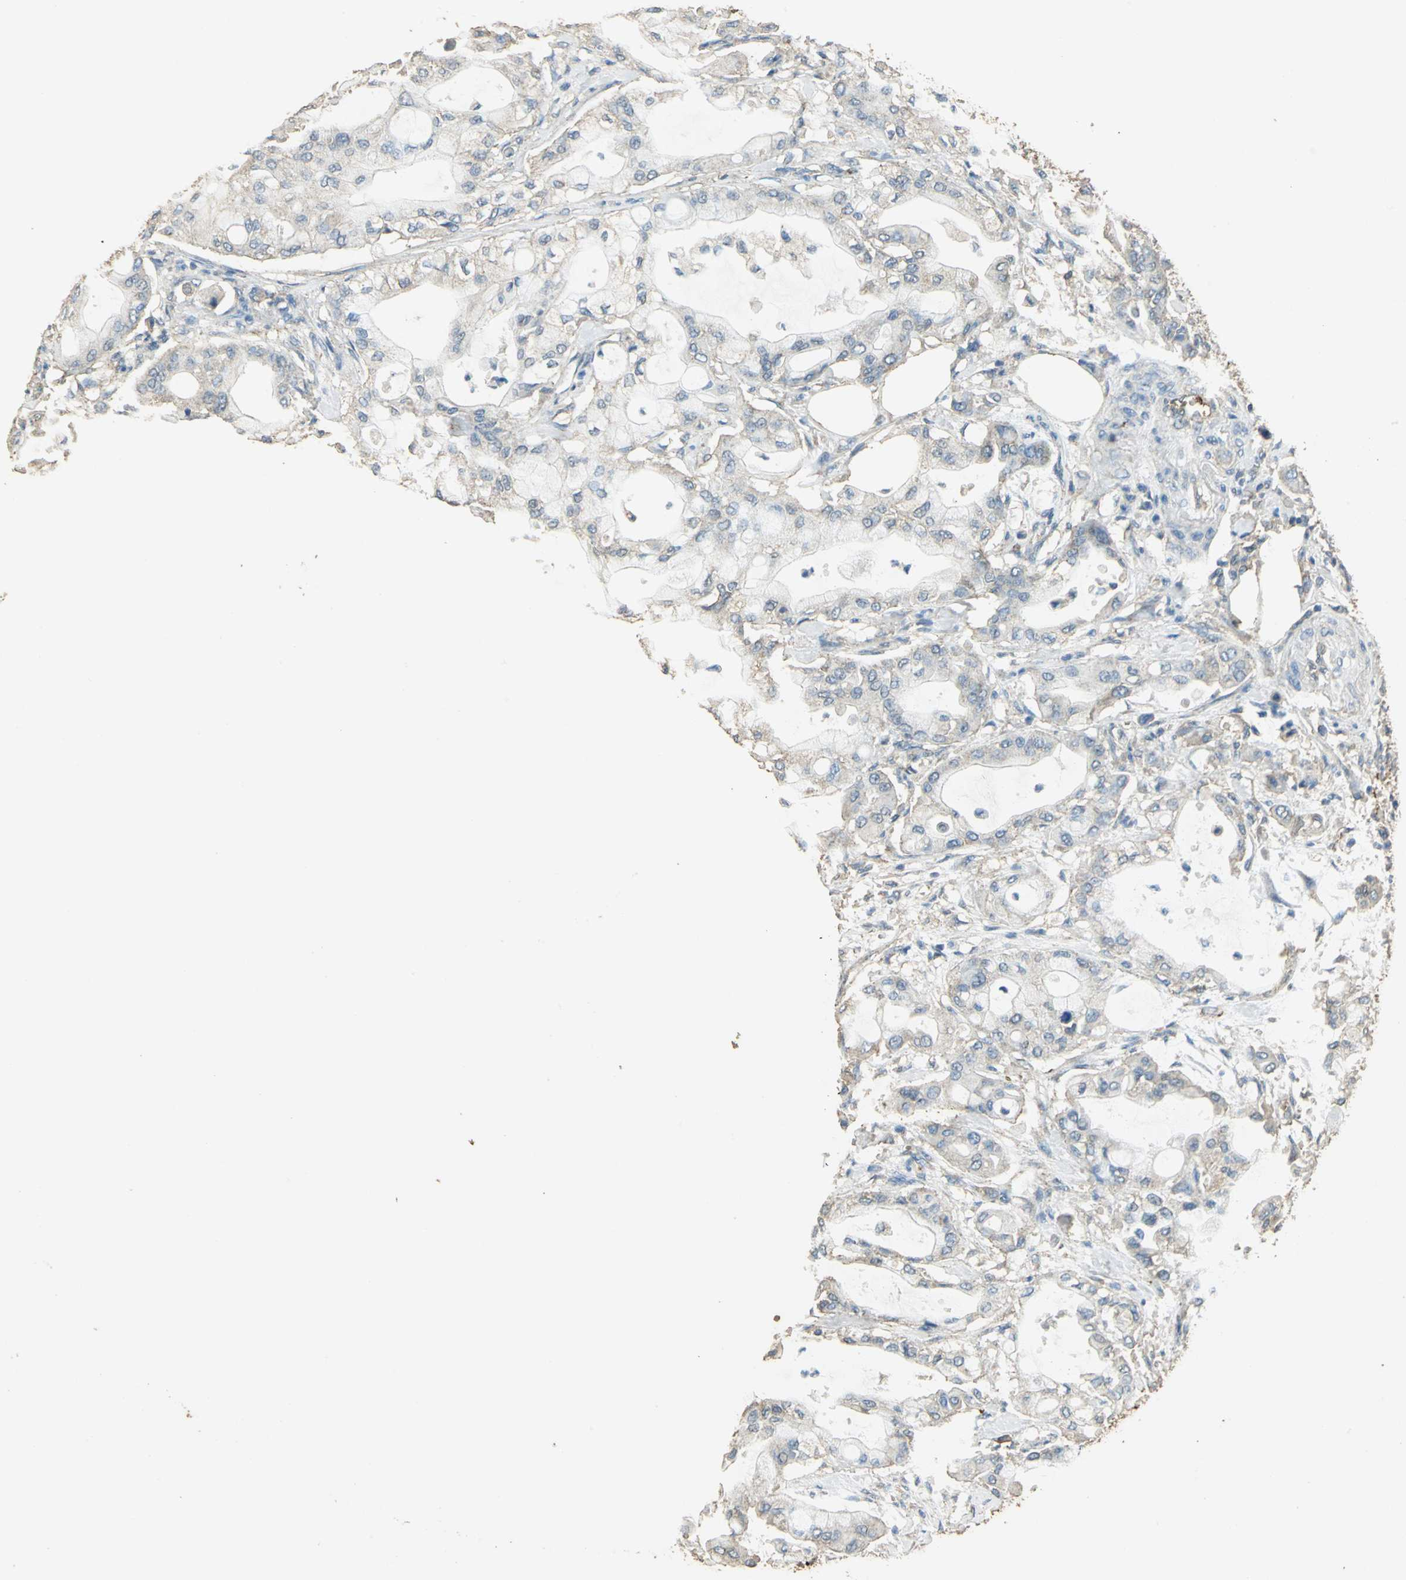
{"staining": {"intensity": "negative", "quantity": "none", "location": "none"}, "tissue": "pancreatic cancer", "cell_type": "Tumor cells", "image_type": "cancer", "snomed": [{"axis": "morphology", "description": "Adenocarcinoma, NOS"}, {"axis": "morphology", "description": "Adenocarcinoma, metastatic, NOS"}, {"axis": "topography", "description": "Lymph node"}, {"axis": "topography", "description": "Pancreas"}, {"axis": "topography", "description": "Duodenum"}], "caption": "Immunohistochemistry (IHC) of human pancreatic cancer (adenocarcinoma) exhibits no positivity in tumor cells.", "gene": "TRAPPC2", "patient": {"sex": "female", "age": 64}}